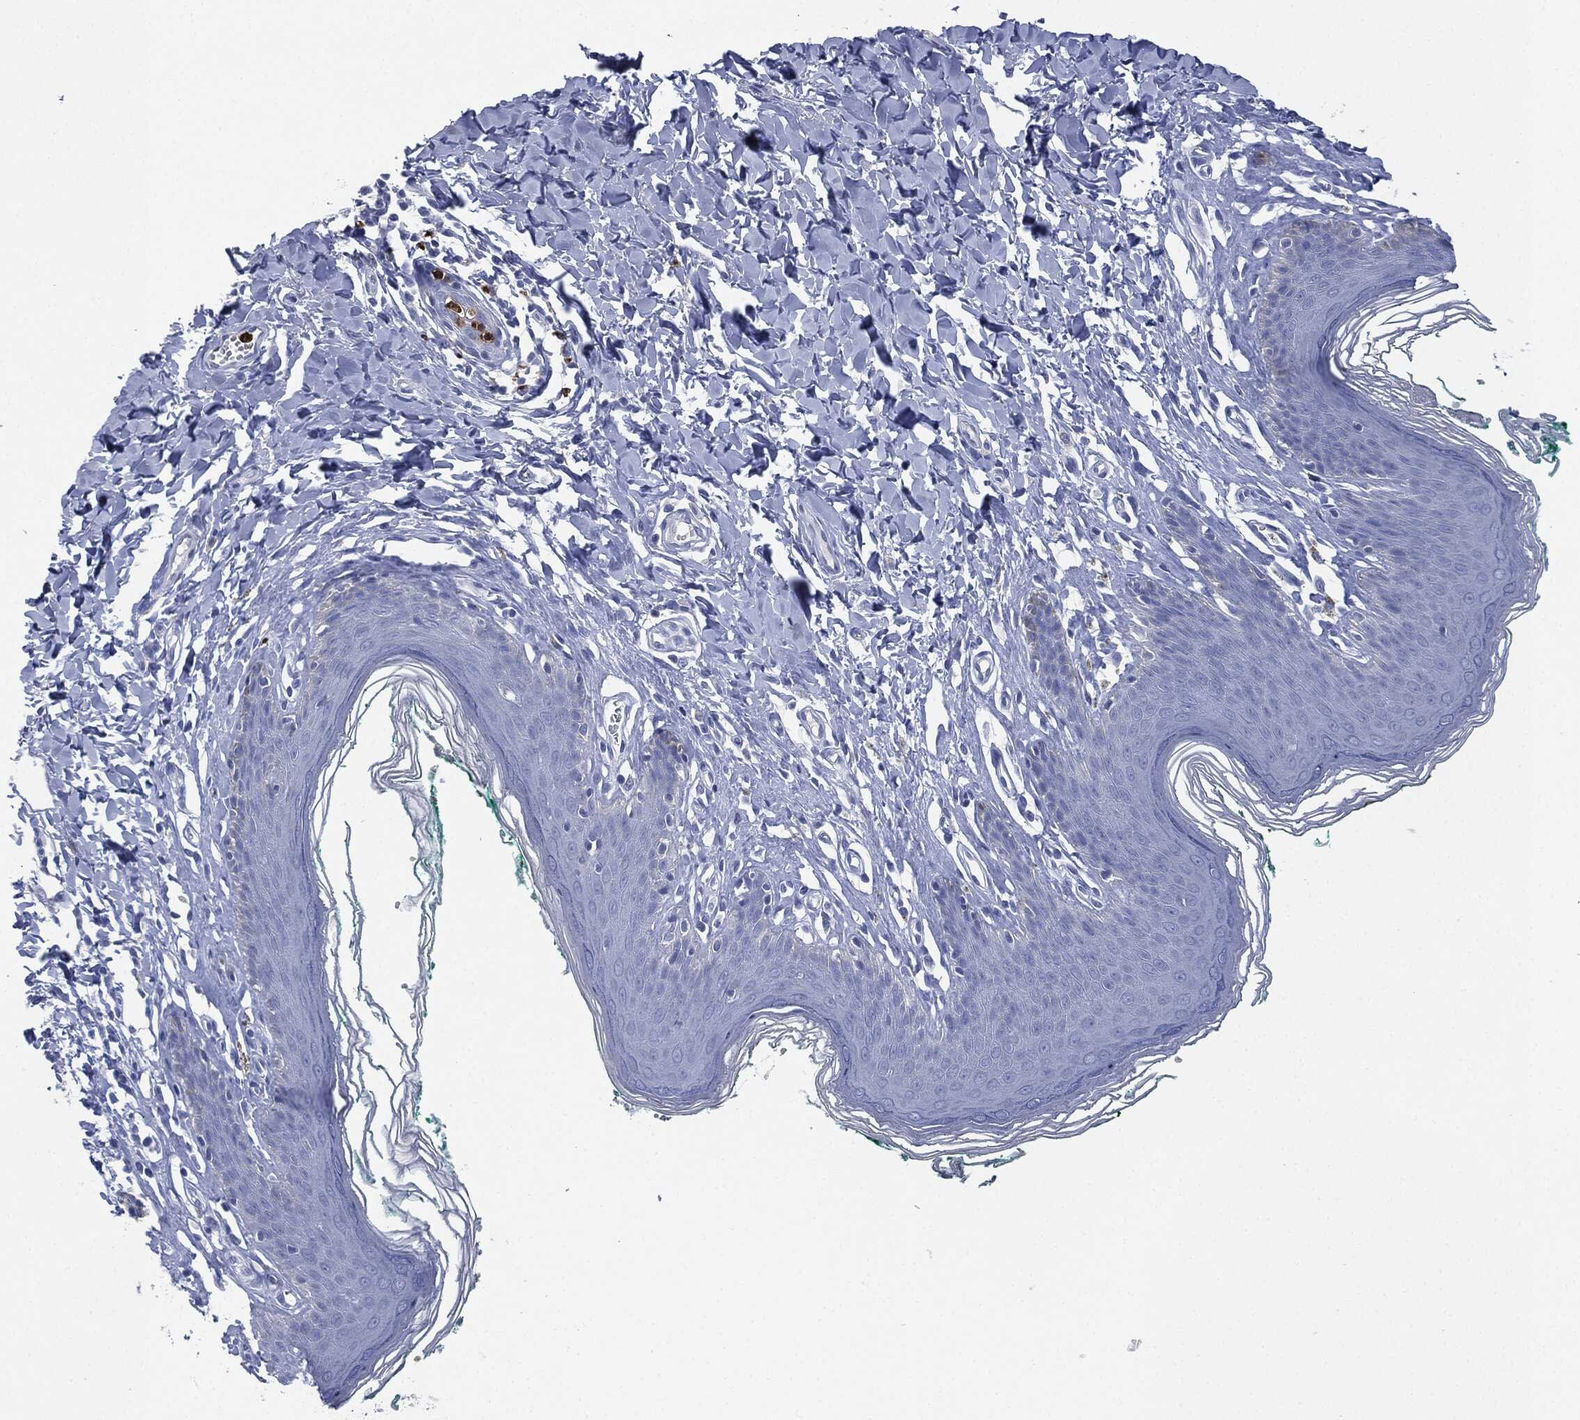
{"staining": {"intensity": "negative", "quantity": "none", "location": "none"}, "tissue": "skin", "cell_type": "Epidermal cells", "image_type": "normal", "snomed": [{"axis": "morphology", "description": "Normal tissue, NOS"}, {"axis": "topography", "description": "Vulva"}], "caption": "IHC of unremarkable human skin displays no expression in epidermal cells. (Brightfield microscopy of DAB (3,3'-diaminobenzidine) immunohistochemistry at high magnification).", "gene": "CEACAM8", "patient": {"sex": "female", "age": 66}}